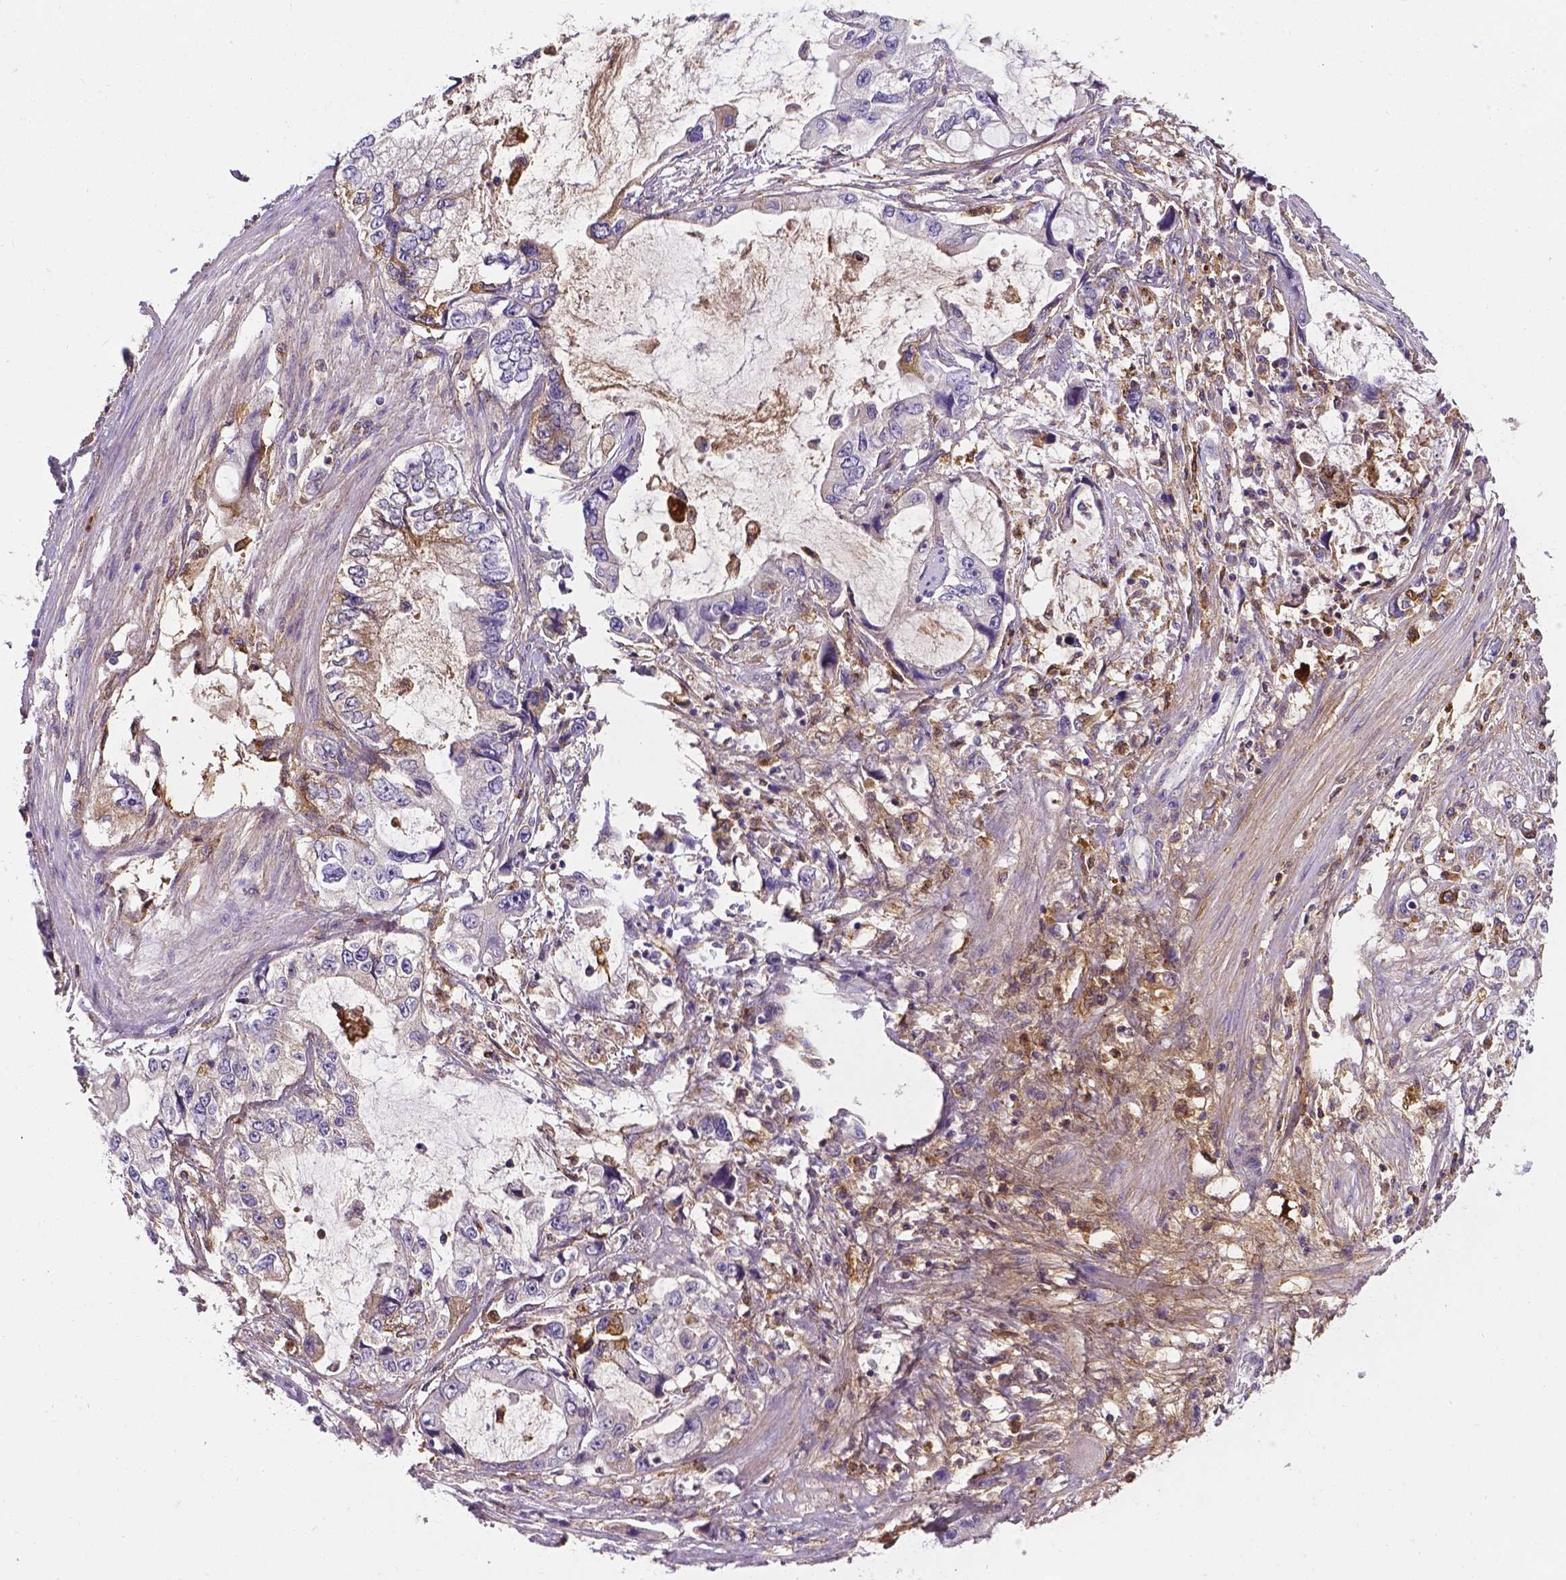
{"staining": {"intensity": "weak", "quantity": "<25%", "location": "cytoplasmic/membranous"}, "tissue": "stomach cancer", "cell_type": "Tumor cells", "image_type": "cancer", "snomed": [{"axis": "morphology", "description": "Adenocarcinoma, NOS"}, {"axis": "topography", "description": "Pancreas"}, {"axis": "topography", "description": "Stomach, upper"}, {"axis": "topography", "description": "Stomach"}], "caption": "Protein analysis of stomach adenocarcinoma displays no significant staining in tumor cells.", "gene": "APOE", "patient": {"sex": "male", "age": 77}}